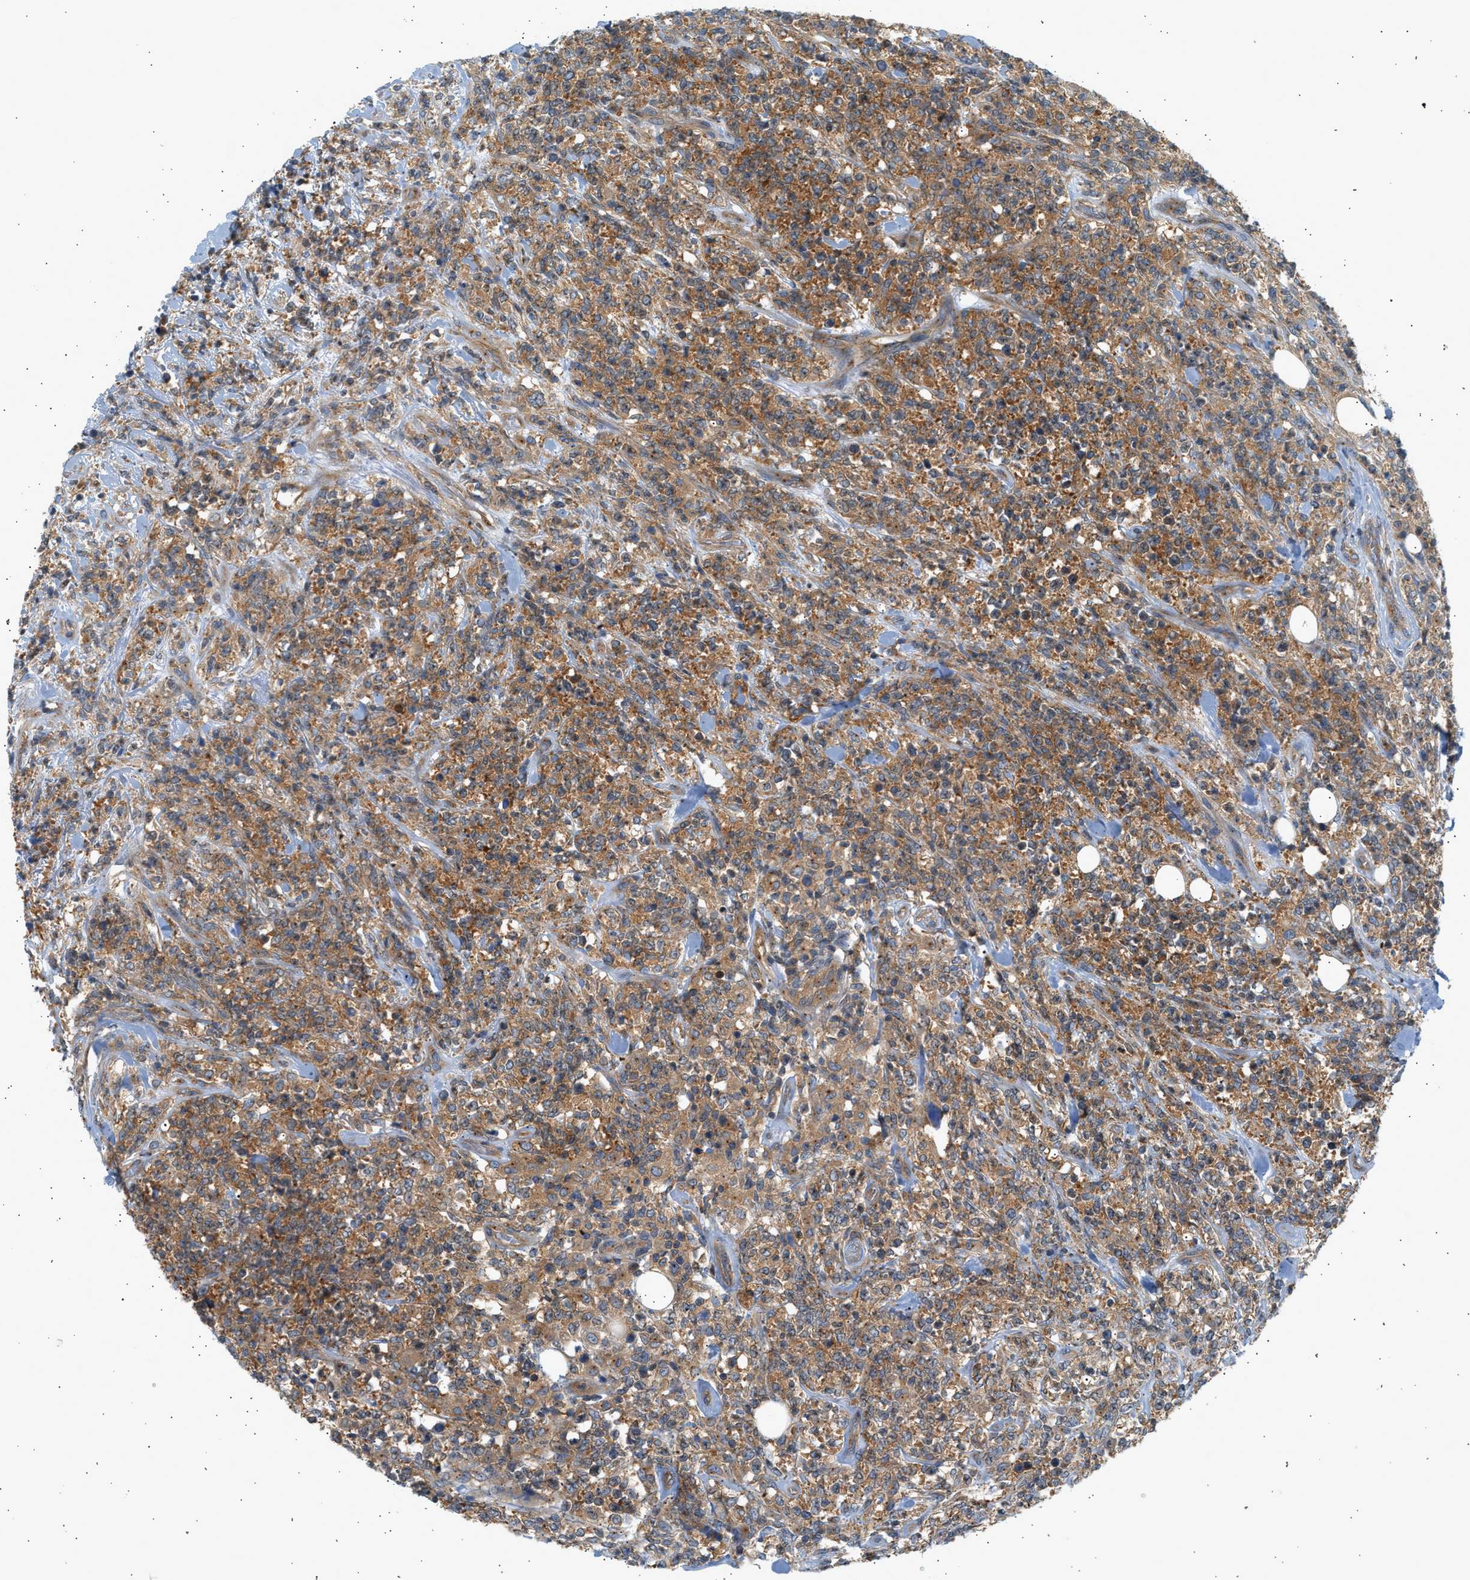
{"staining": {"intensity": "moderate", "quantity": ">75%", "location": "cytoplasmic/membranous"}, "tissue": "lymphoma", "cell_type": "Tumor cells", "image_type": "cancer", "snomed": [{"axis": "morphology", "description": "Malignant lymphoma, non-Hodgkin's type, High grade"}, {"axis": "topography", "description": "Soft tissue"}], "caption": "A micrograph showing moderate cytoplasmic/membranous expression in approximately >75% of tumor cells in lymphoma, as visualized by brown immunohistochemical staining.", "gene": "PAFAH1B1", "patient": {"sex": "male", "age": 18}}